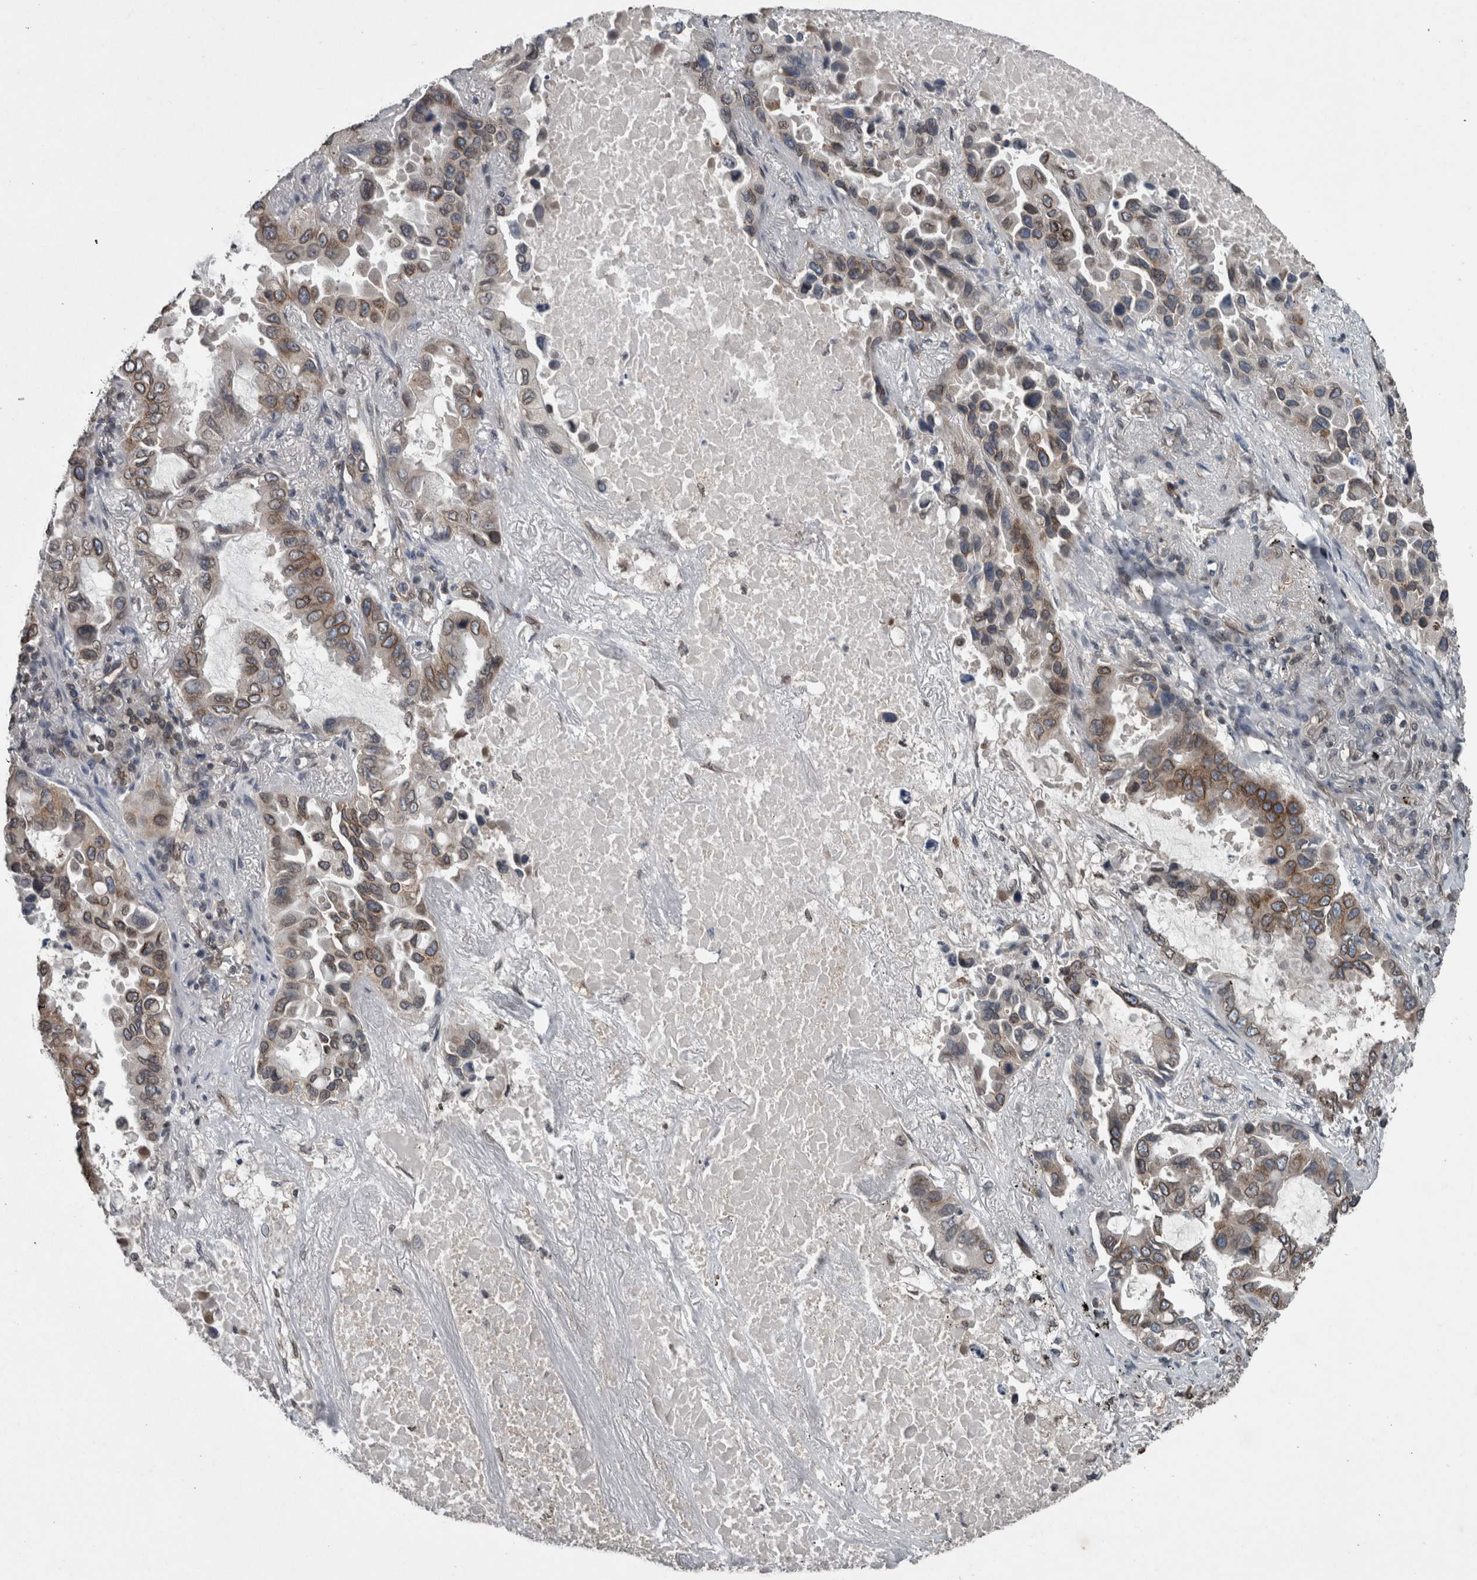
{"staining": {"intensity": "moderate", "quantity": "25%-75%", "location": "cytoplasmic/membranous,nuclear"}, "tissue": "lung cancer", "cell_type": "Tumor cells", "image_type": "cancer", "snomed": [{"axis": "morphology", "description": "Adenocarcinoma, NOS"}, {"axis": "topography", "description": "Lung"}], "caption": "A photomicrograph of adenocarcinoma (lung) stained for a protein demonstrates moderate cytoplasmic/membranous and nuclear brown staining in tumor cells.", "gene": "RANBP2", "patient": {"sex": "male", "age": 64}}